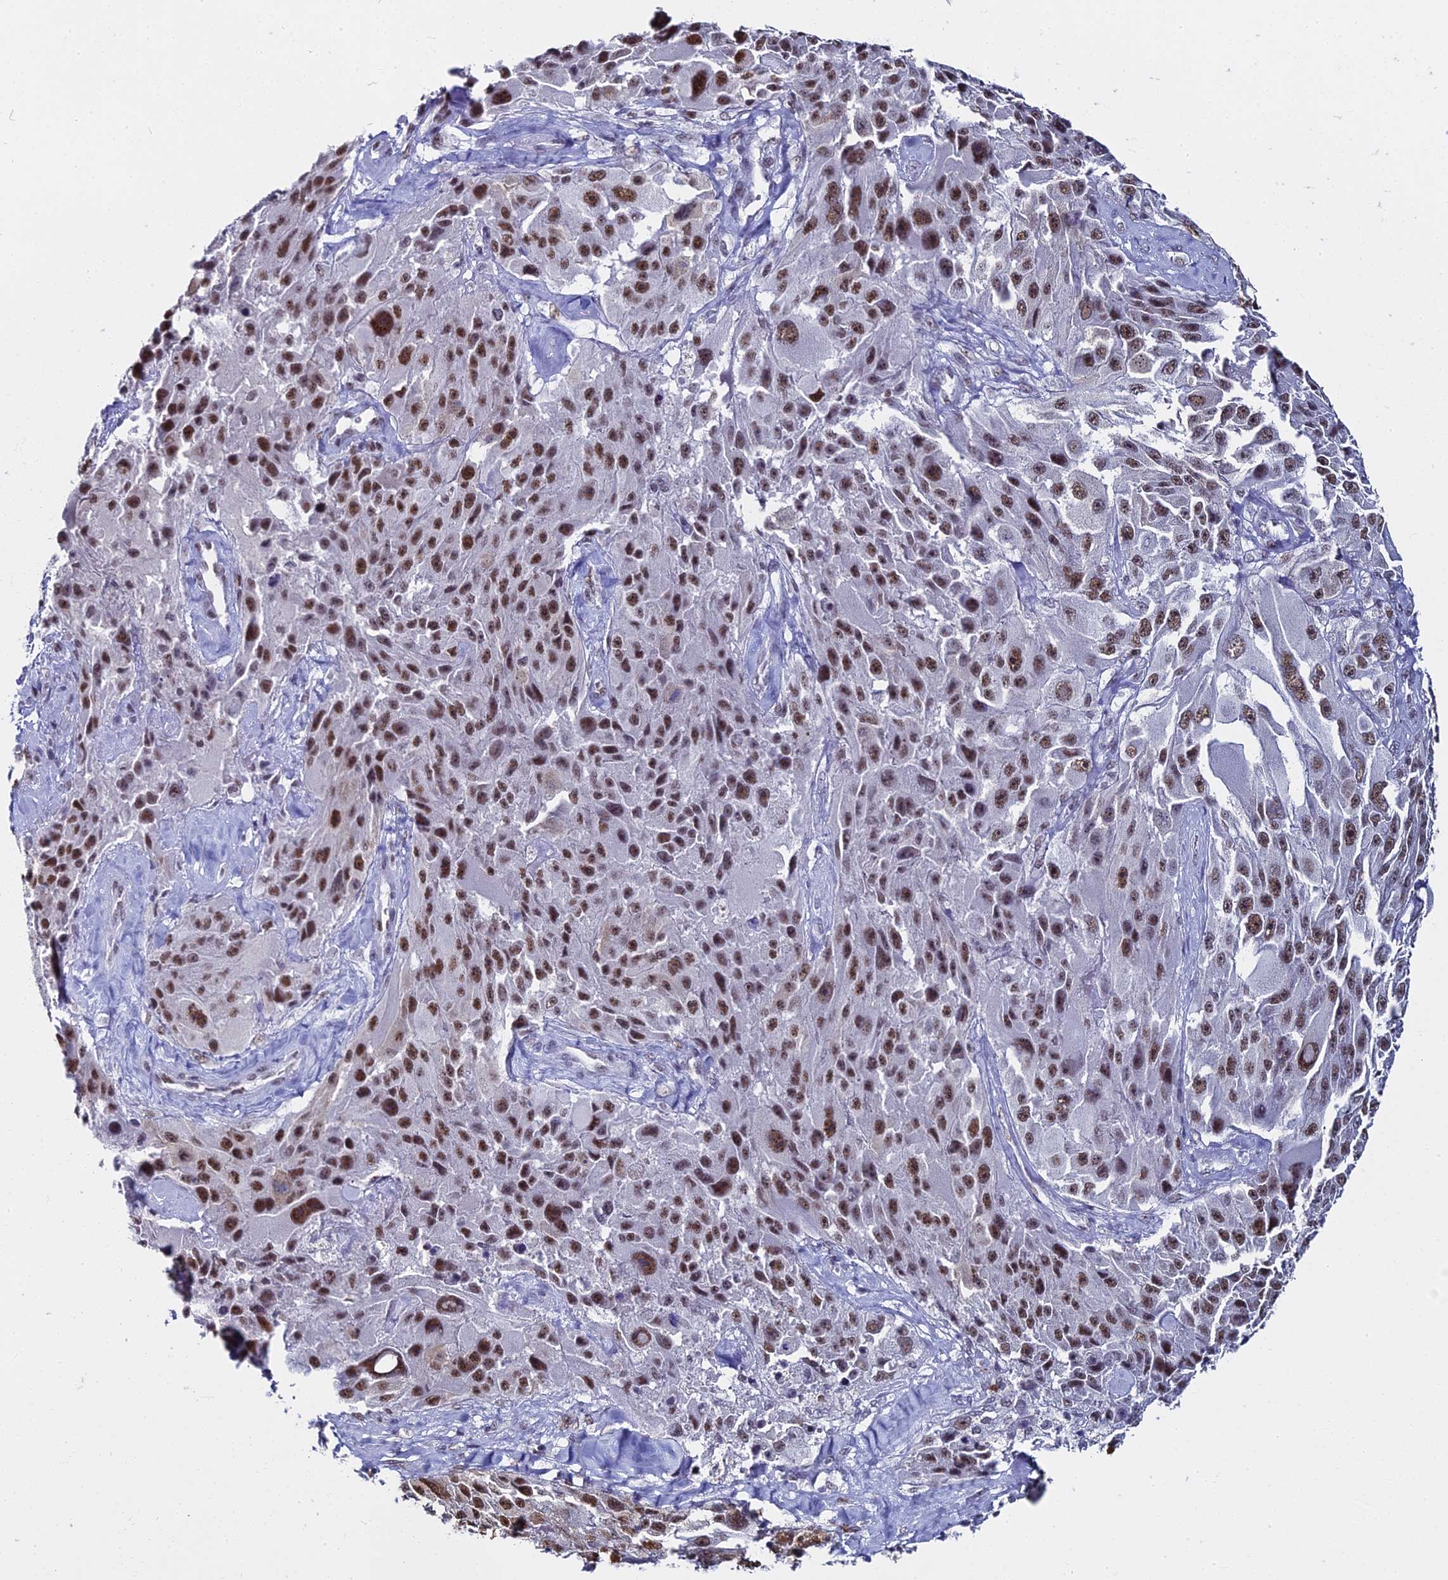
{"staining": {"intensity": "moderate", "quantity": ">75%", "location": "nuclear"}, "tissue": "melanoma", "cell_type": "Tumor cells", "image_type": "cancer", "snomed": [{"axis": "morphology", "description": "Malignant melanoma, Metastatic site"}, {"axis": "topography", "description": "Lymph node"}], "caption": "A medium amount of moderate nuclear expression is seen in approximately >75% of tumor cells in malignant melanoma (metastatic site) tissue.", "gene": "CD2BP2", "patient": {"sex": "male", "age": 62}}